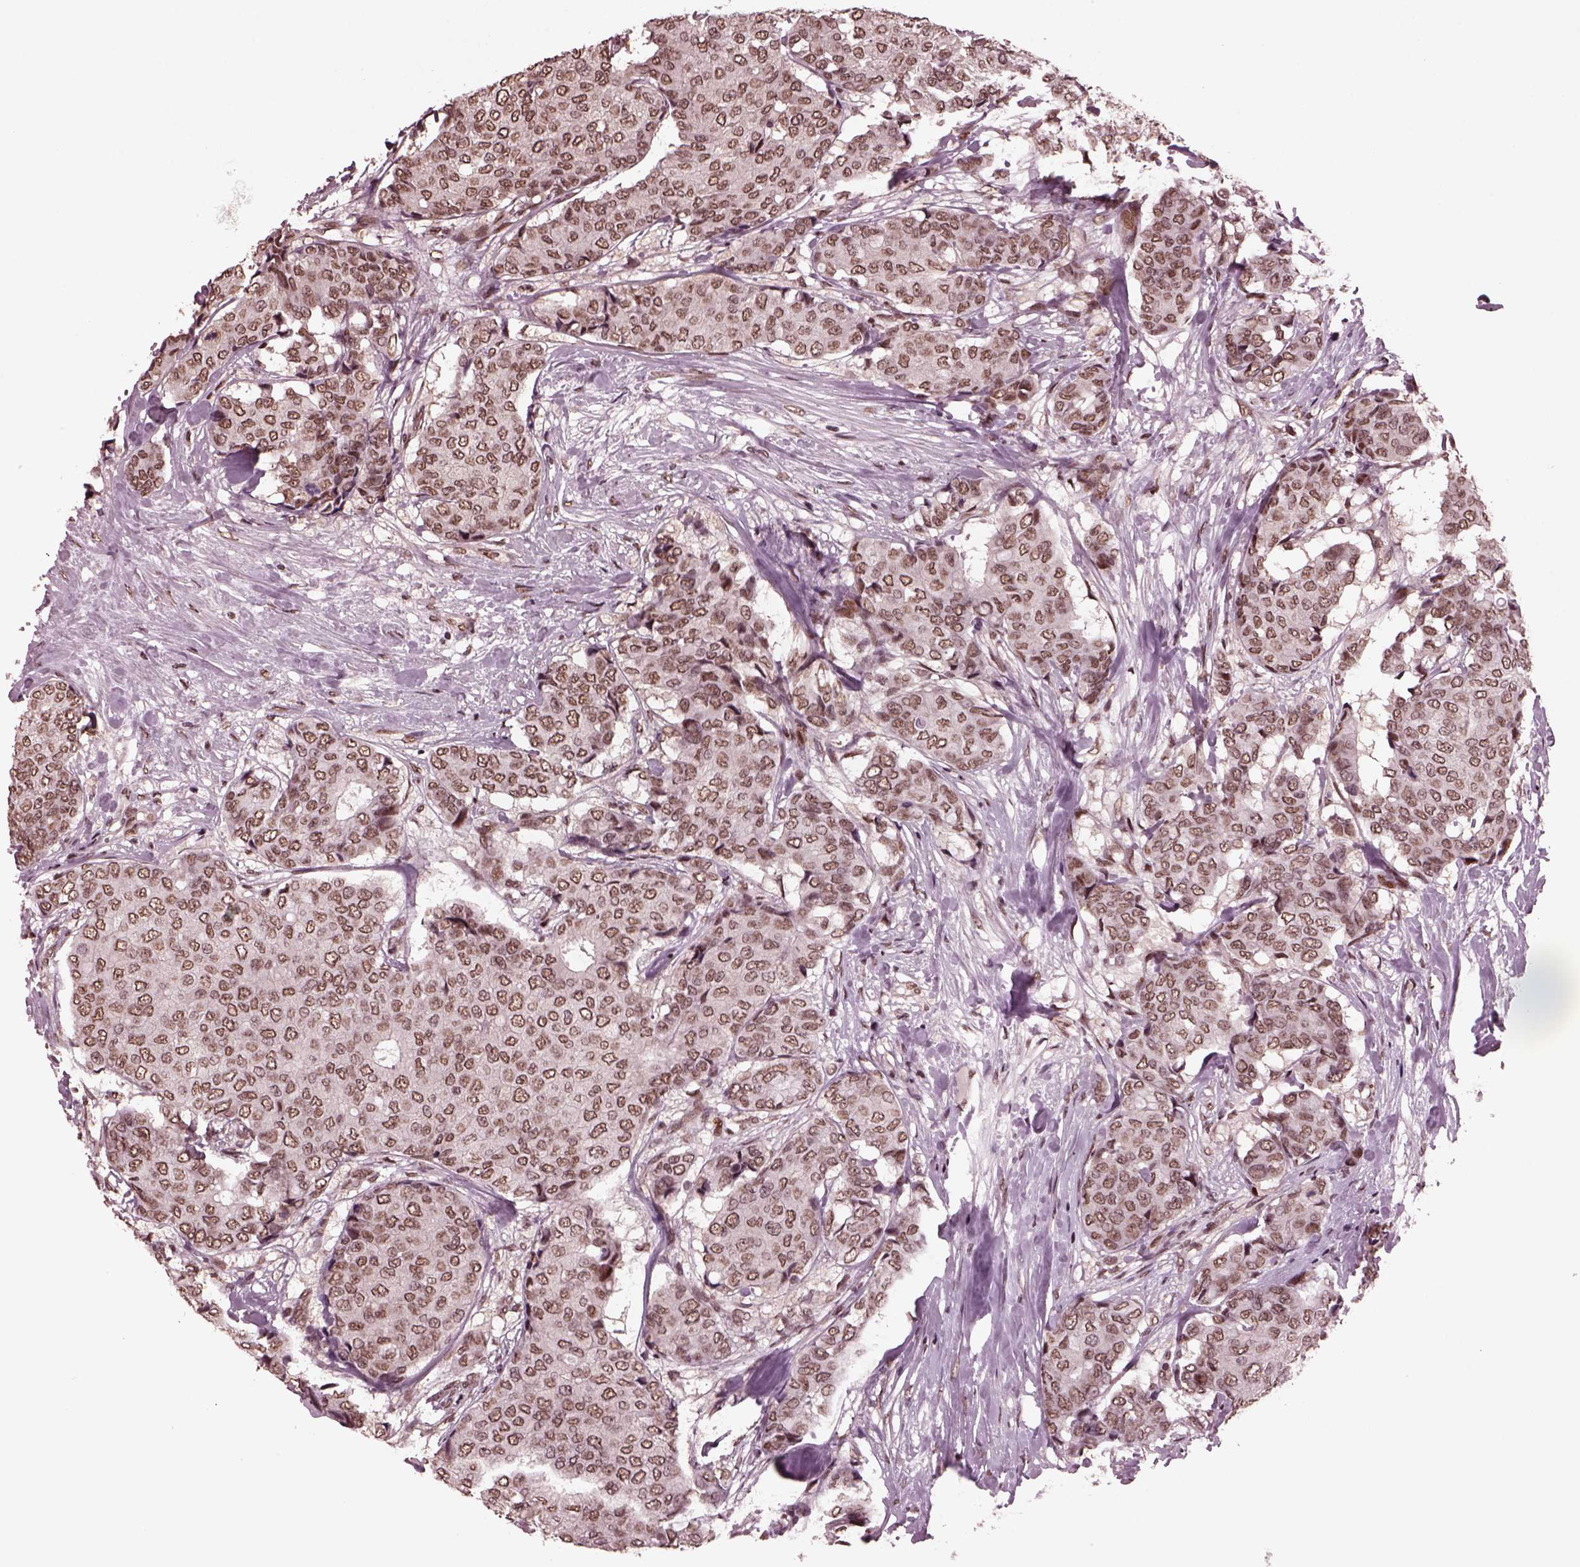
{"staining": {"intensity": "moderate", "quantity": "25%-75%", "location": "nuclear"}, "tissue": "breast cancer", "cell_type": "Tumor cells", "image_type": "cancer", "snomed": [{"axis": "morphology", "description": "Duct carcinoma"}, {"axis": "topography", "description": "Breast"}], "caption": "Immunohistochemistry (IHC) micrograph of breast cancer stained for a protein (brown), which displays medium levels of moderate nuclear expression in approximately 25%-75% of tumor cells.", "gene": "NAP1L5", "patient": {"sex": "female", "age": 75}}